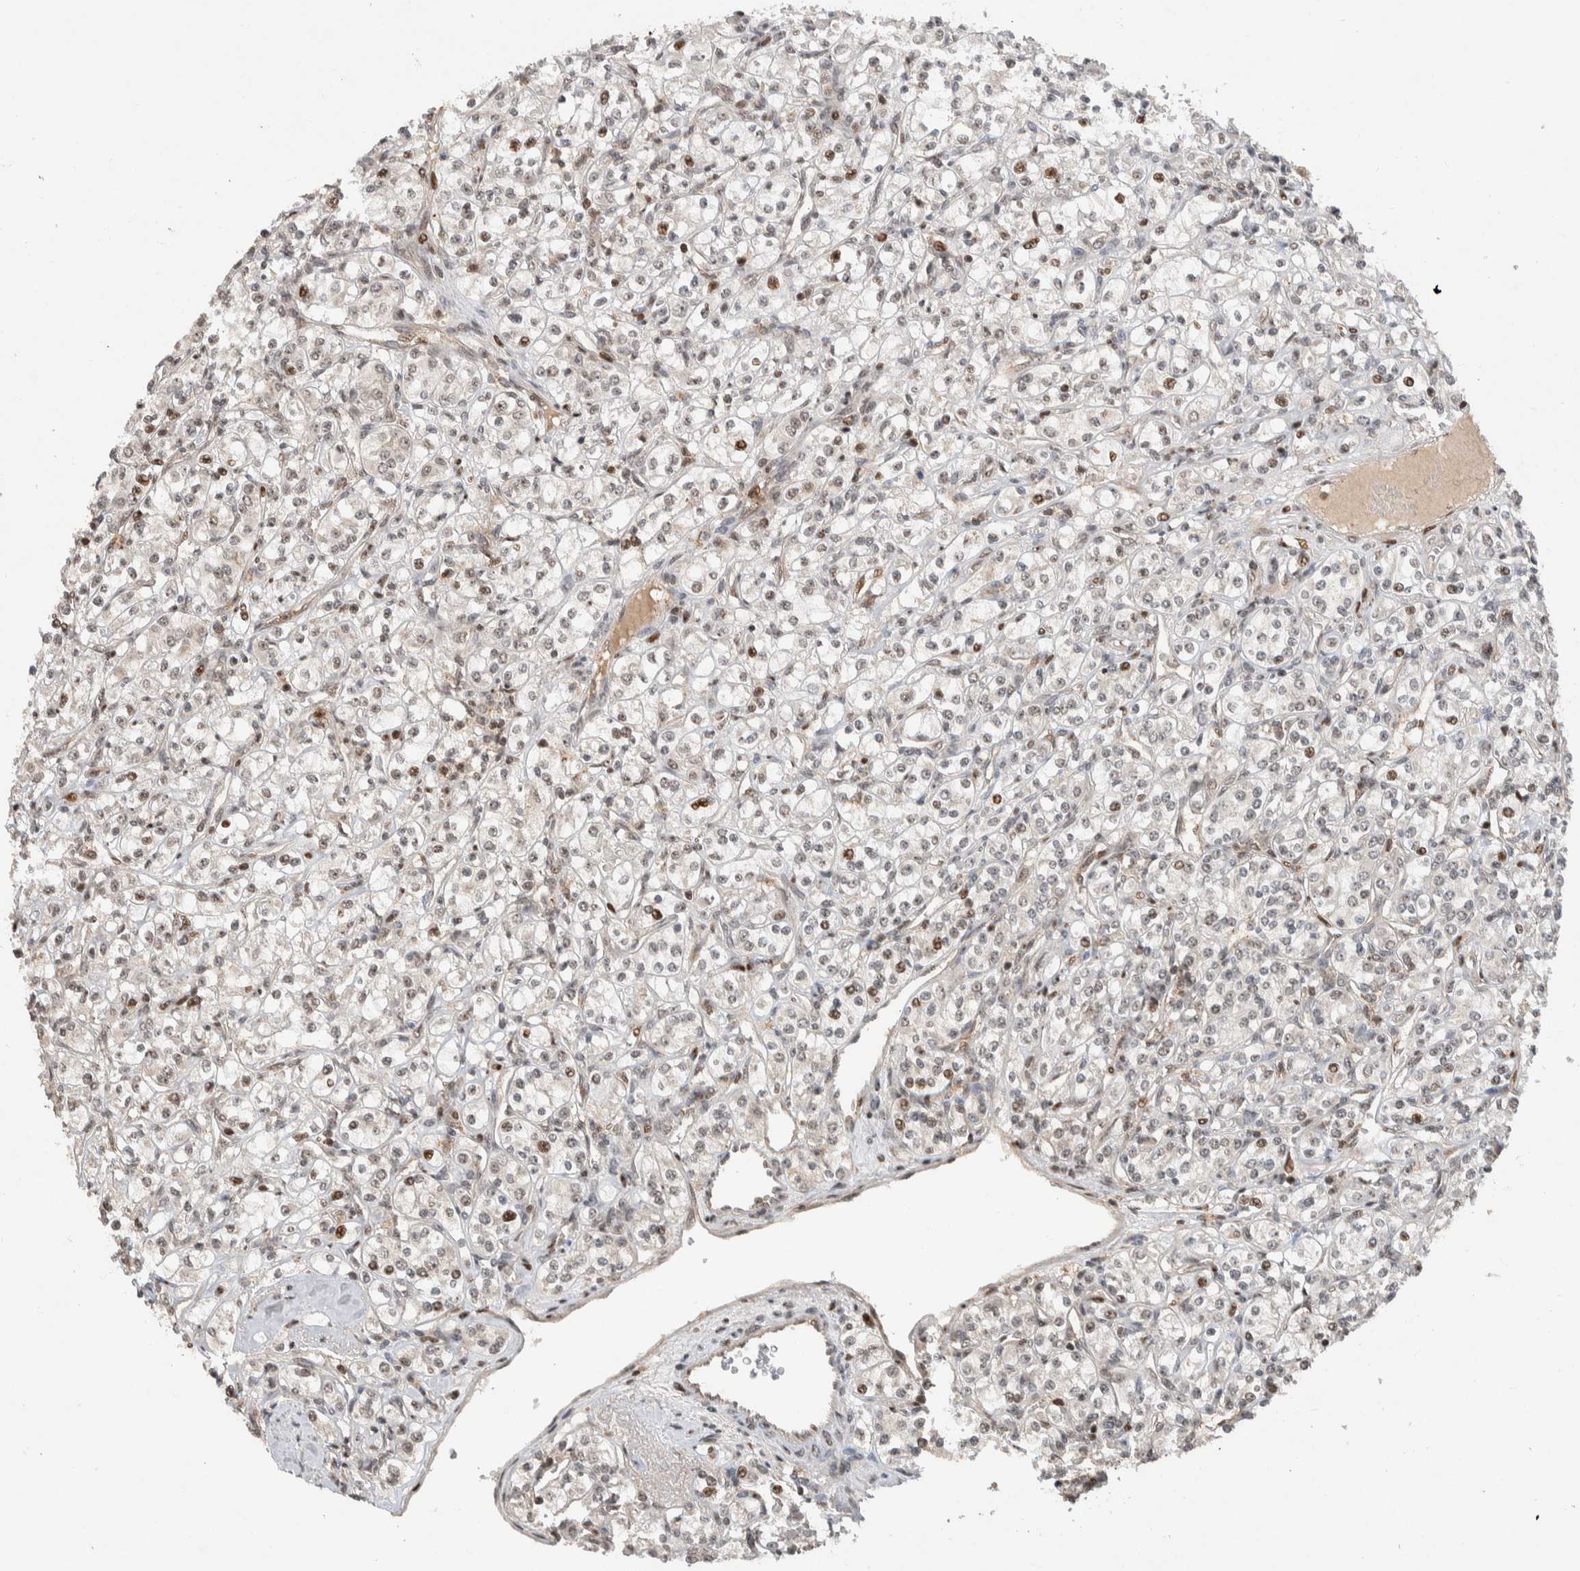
{"staining": {"intensity": "weak", "quantity": "<25%", "location": "nuclear"}, "tissue": "renal cancer", "cell_type": "Tumor cells", "image_type": "cancer", "snomed": [{"axis": "morphology", "description": "Adenocarcinoma, NOS"}, {"axis": "topography", "description": "Kidney"}], "caption": "This is a photomicrograph of IHC staining of adenocarcinoma (renal), which shows no staining in tumor cells.", "gene": "ZNF521", "patient": {"sex": "male", "age": 77}}